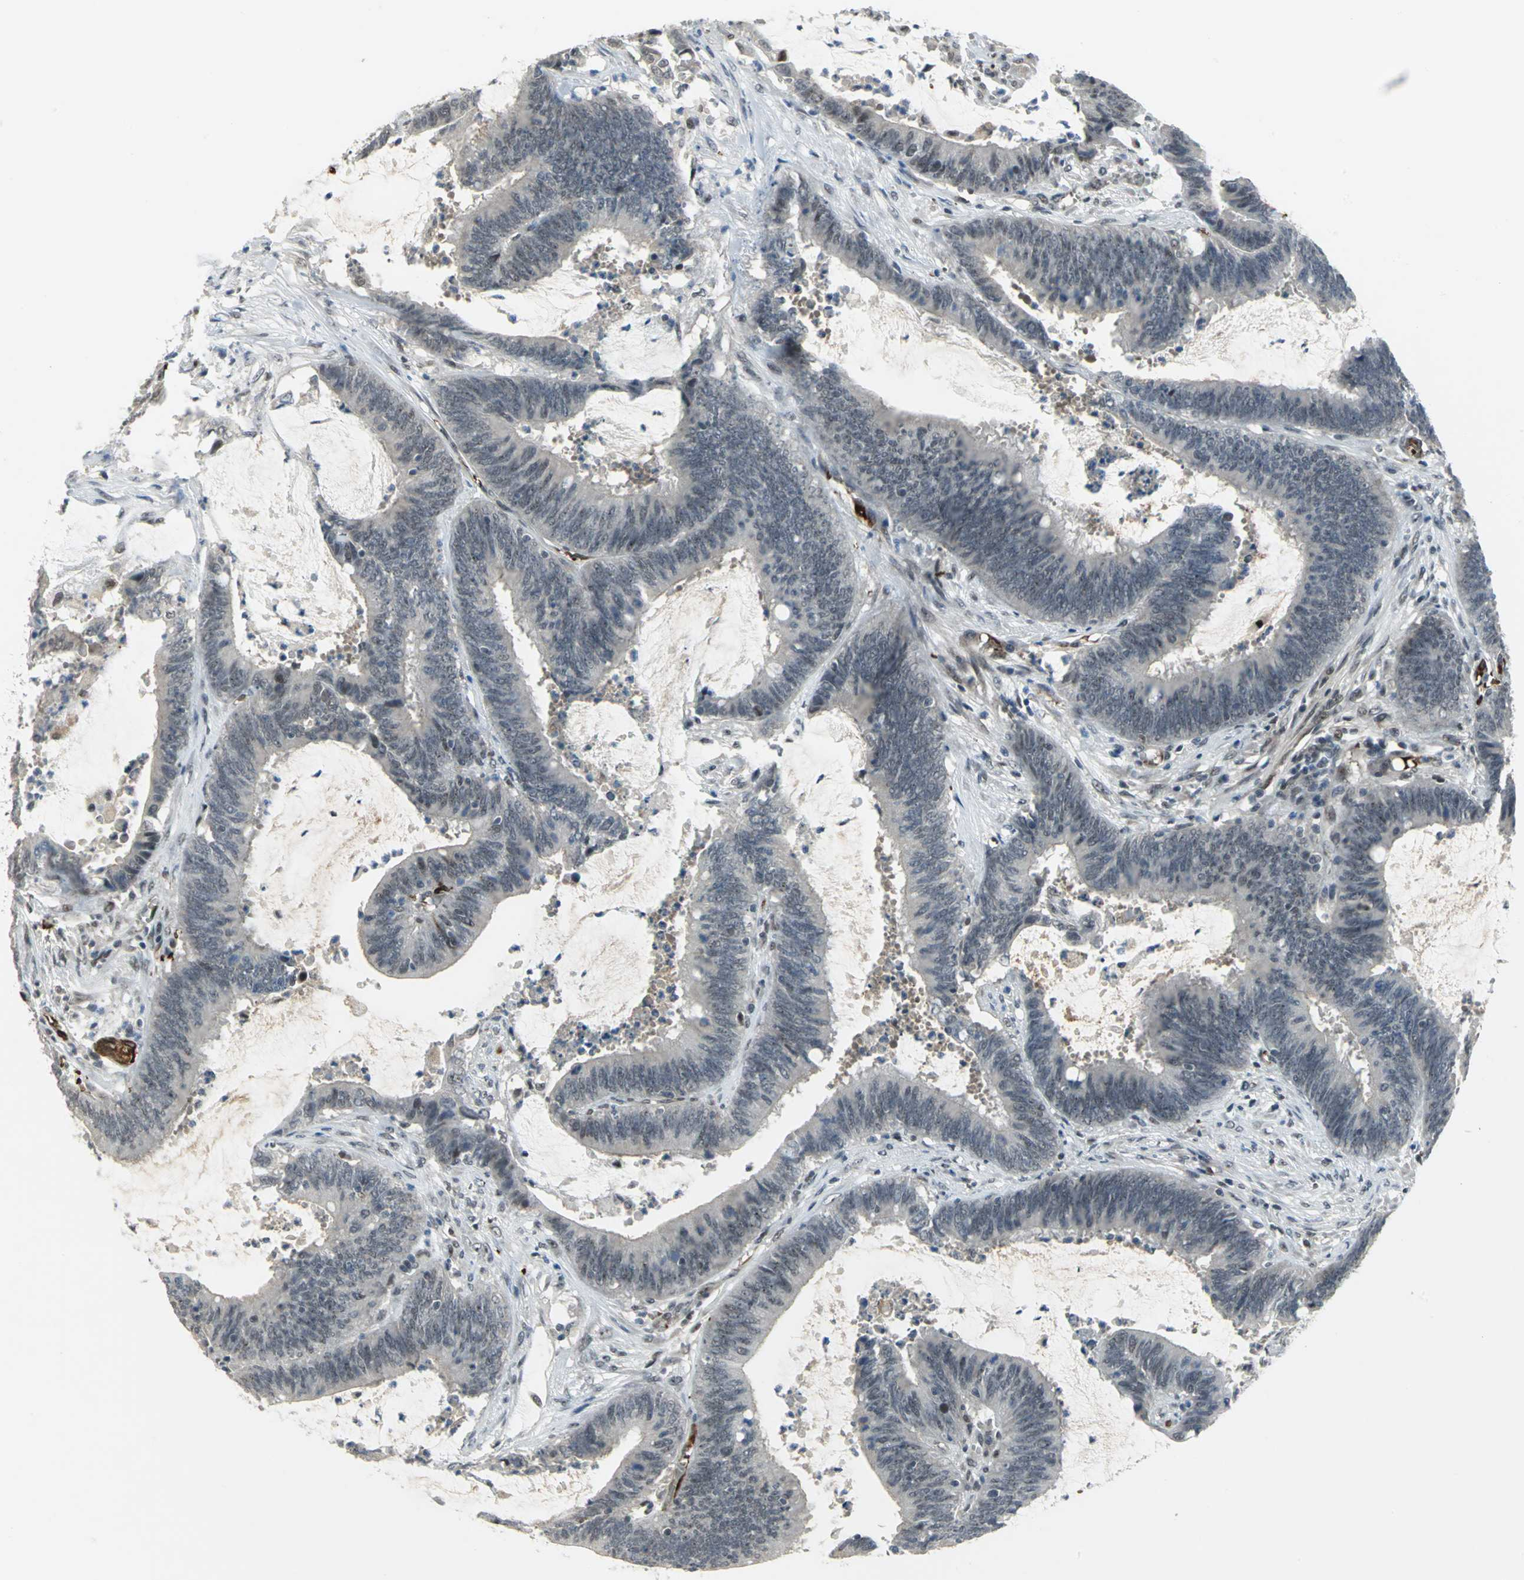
{"staining": {"intensity": "moderate", "quantity": ">75%", "location": "nuclear"}, "tissue": "colorectal cancer", "cell_type": "Tumor cells", "image_type": "cancer", "snomed": [{"axis": "morphology", "description": "Adenocarcinoma, NOS"}, {"axis": "topography", "description": "Rectum"}], "caption": "A high-resolution image shows immunohistochemistry (IHC) staining of adenocarcinoma (colorectal), which reveals moderate nuclear positivity in about >75% of tumor cells.", "gene": "GLI3", "patient": {"sex": "female", "age": 66}}